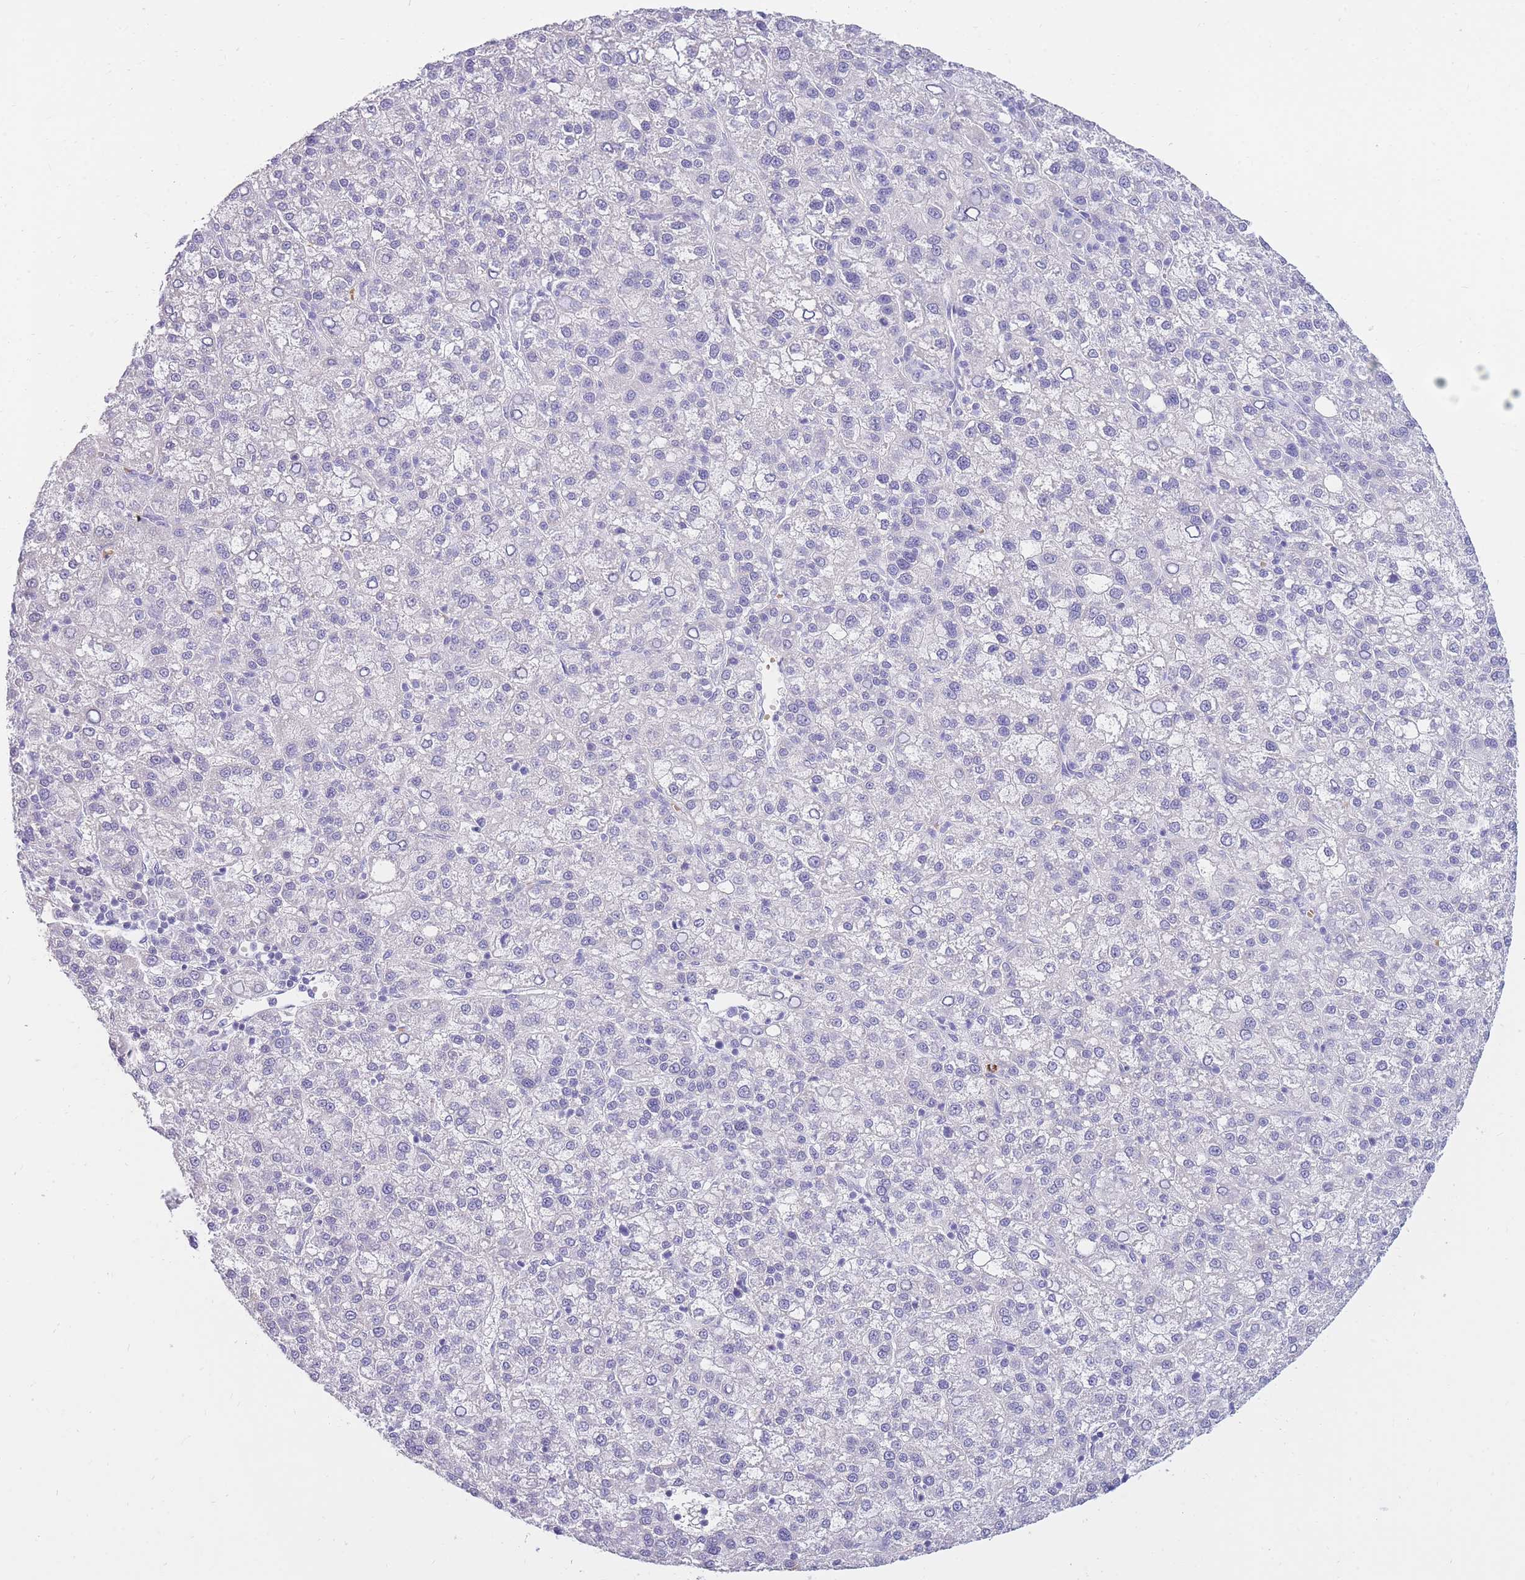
{"staining": {"intensity": "negative", "quantity": "none", "location": "none"}, "tissue": "liver cancer", "cell_type": "Tumor cells", "image_type": "cancer", "snomed": [{"axis": "morphology", "description": "Carcinoma, Hepatocellular, NOS"}, {"axis": "topography", "description": "Liver"}], "caption": "Image shows no significant protein positivity in tumor cells of hepatocellular carcinoma (liver). (Stains: DAB immunohistochemistry with hematoxylin counter stain, Microscopy: brightfield microscopy at high magnification).", "gene": "TPSD1", "patient": {"sex": "female", "age": 58}}